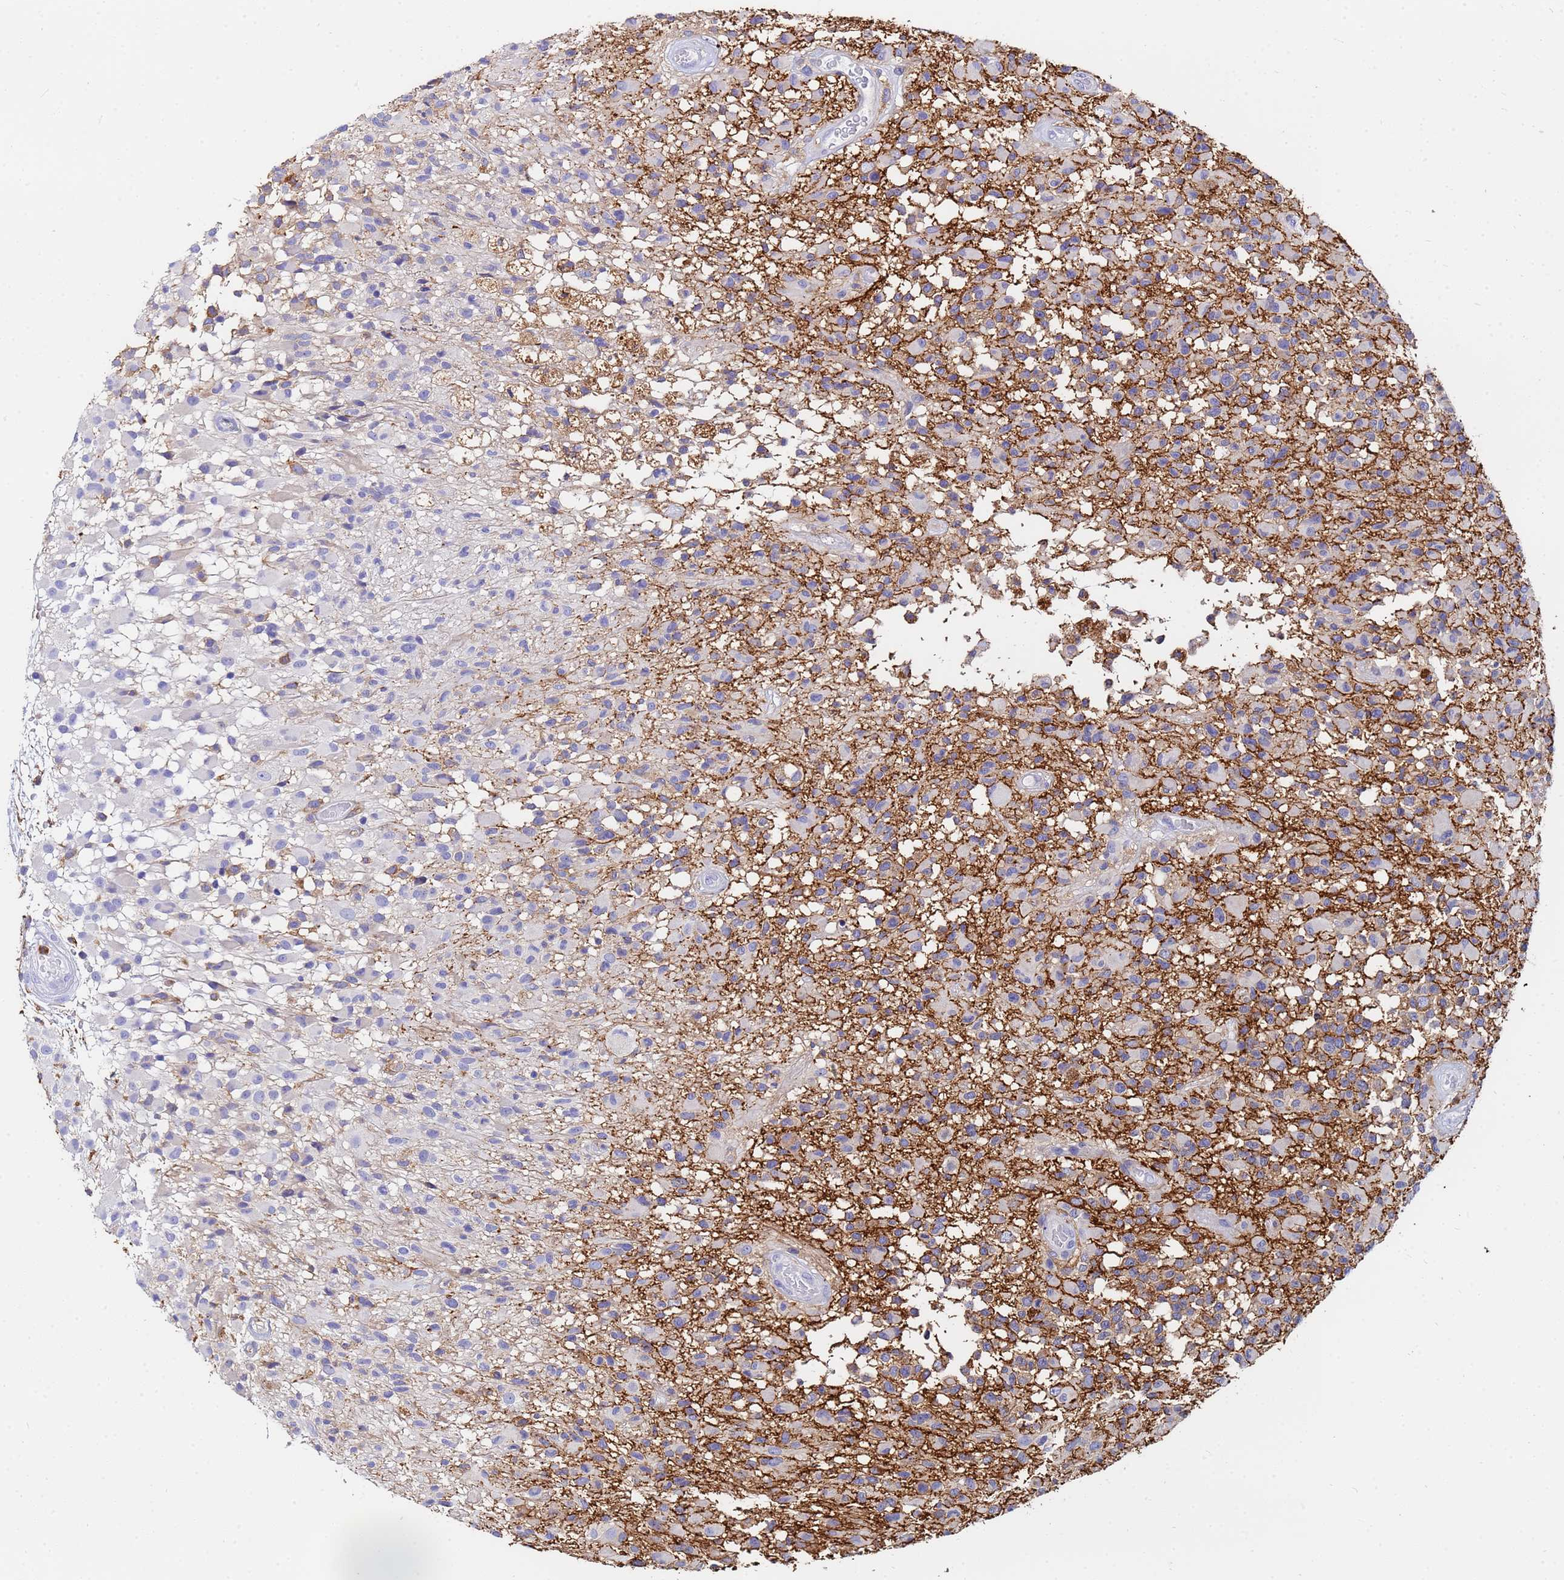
{"staining": {"intensity": "weak", "quantity": "25%-75%", "location": "cytoplasmic/membranous"}, "tissue": "glioma", "cell_type": "Tumor cells", "image_type": "cancer", "snomed": [{"axis": "morphology", "description": "Glioma, malignant, High grade"}, {"axis": "morphology", "description": "Glioblastoma, NOS"}, {"axis": "topography", "description": "Brain"}], "caption": "The photomicrograph displays immunohistochemical staining of glioblastoma. There is weak cytoplasmic/membranous staining is identified in about 25%-75% of tumor cells. (Stains: DAB (3,3'-diaminobenzidine) in brown, nuclei in blue, Microscopy: brightfield microscopy at high magnification).", "gene": "BASP1", "patient": {"sex": "male", "age": 60}}